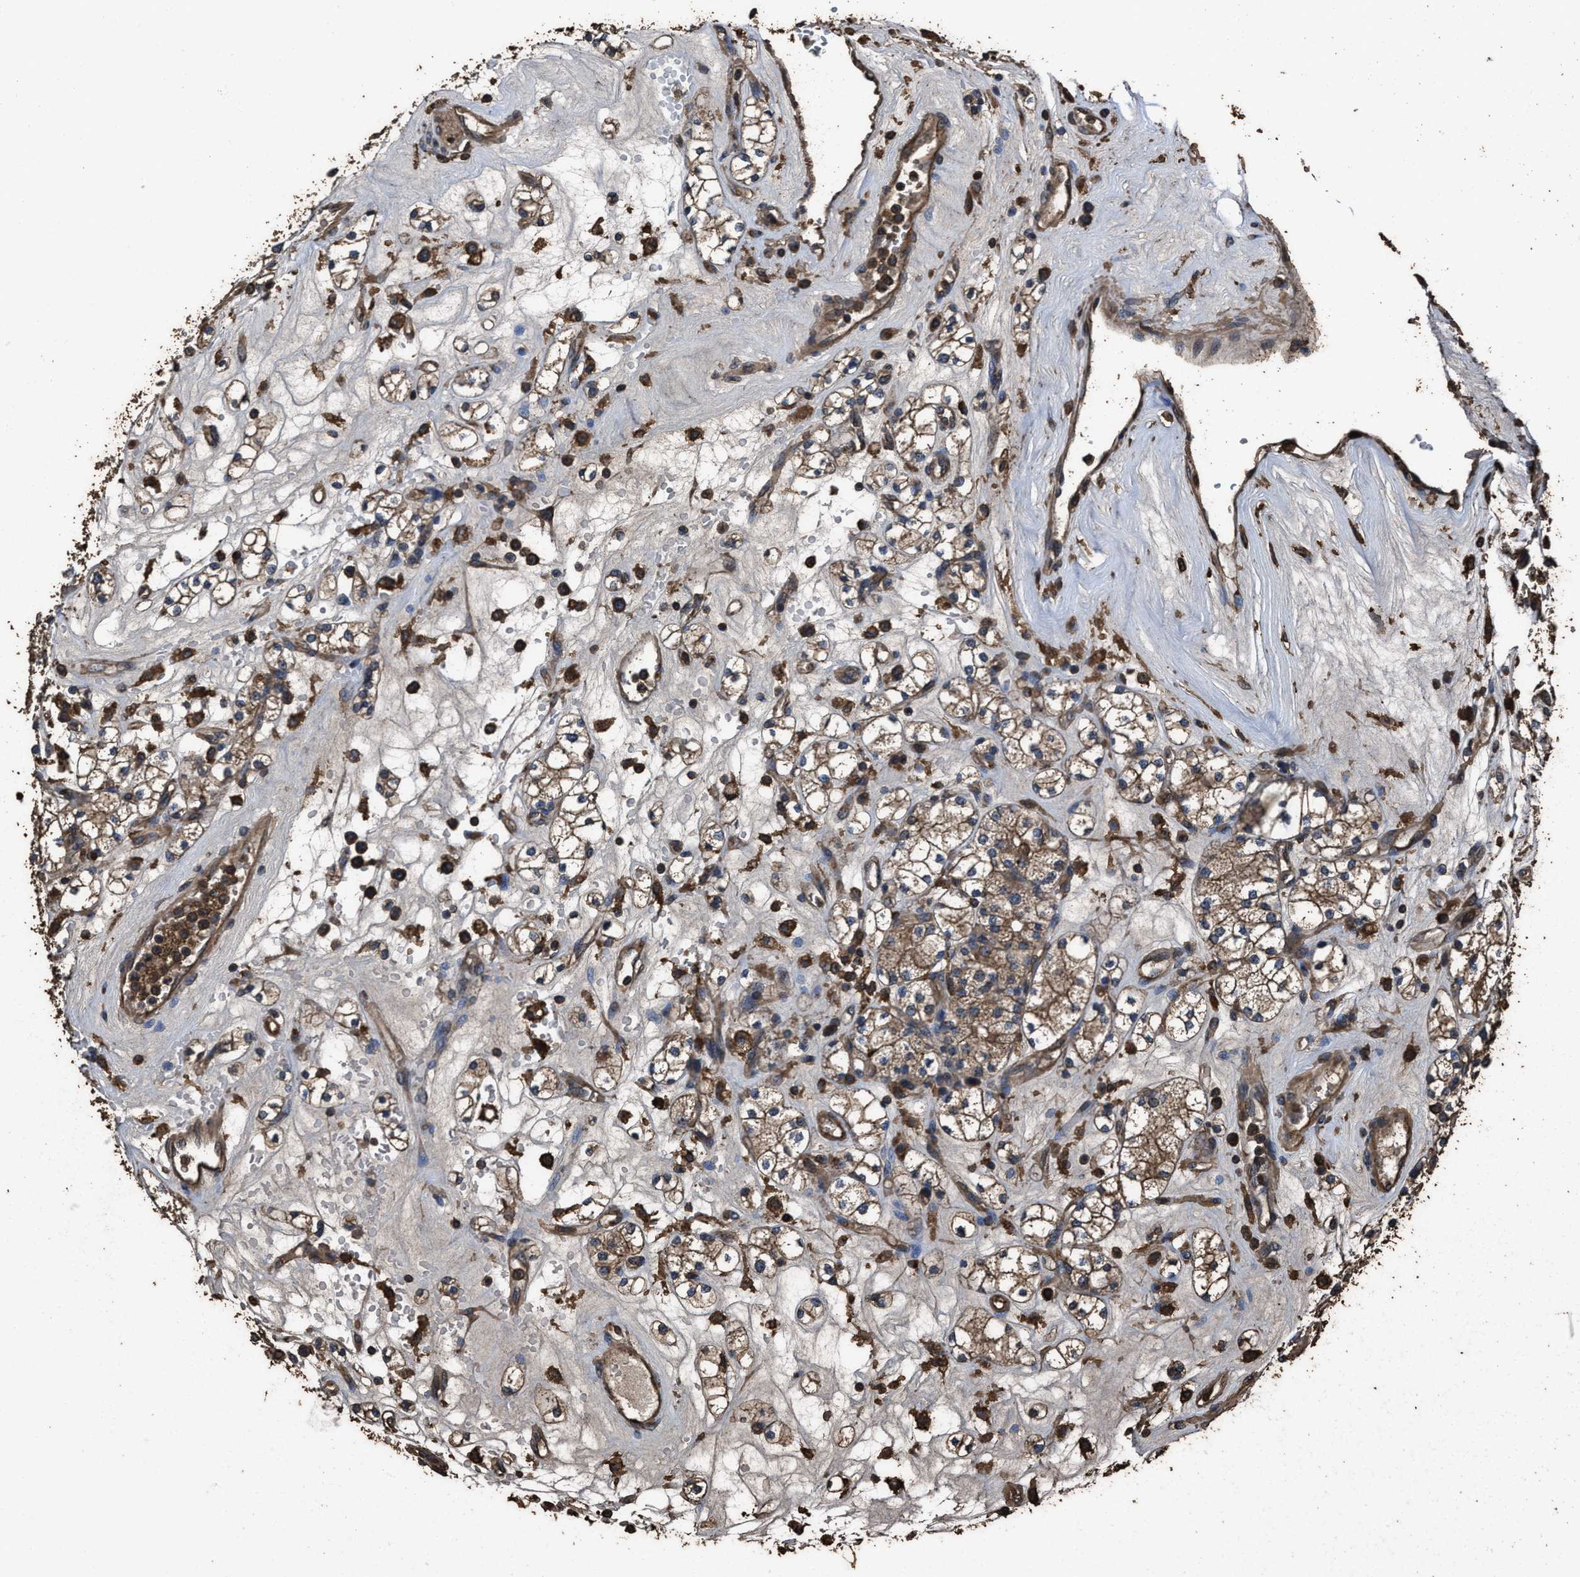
{"staining": {"intensity": "moderate", "quantity": ">75%", "location": "cytoplasmic/membranous"}, "tissue": "renal cancer", "cell_type": "Tumor cells", "image_type": "cancer", "snomed": [{"axis": "morphology", "description": "Adenocarcinoma, NOS"}, {"axis": "topography", "description": "Kidney"}], "caption": "A micrograph of adenocarcinoma (renal) stained for a protein reveals moderate cytoplasmic/membranous brown staining in tumor cells.", "gene": "ZMYND19", "patient": {"sex": "male", "age": 77}}